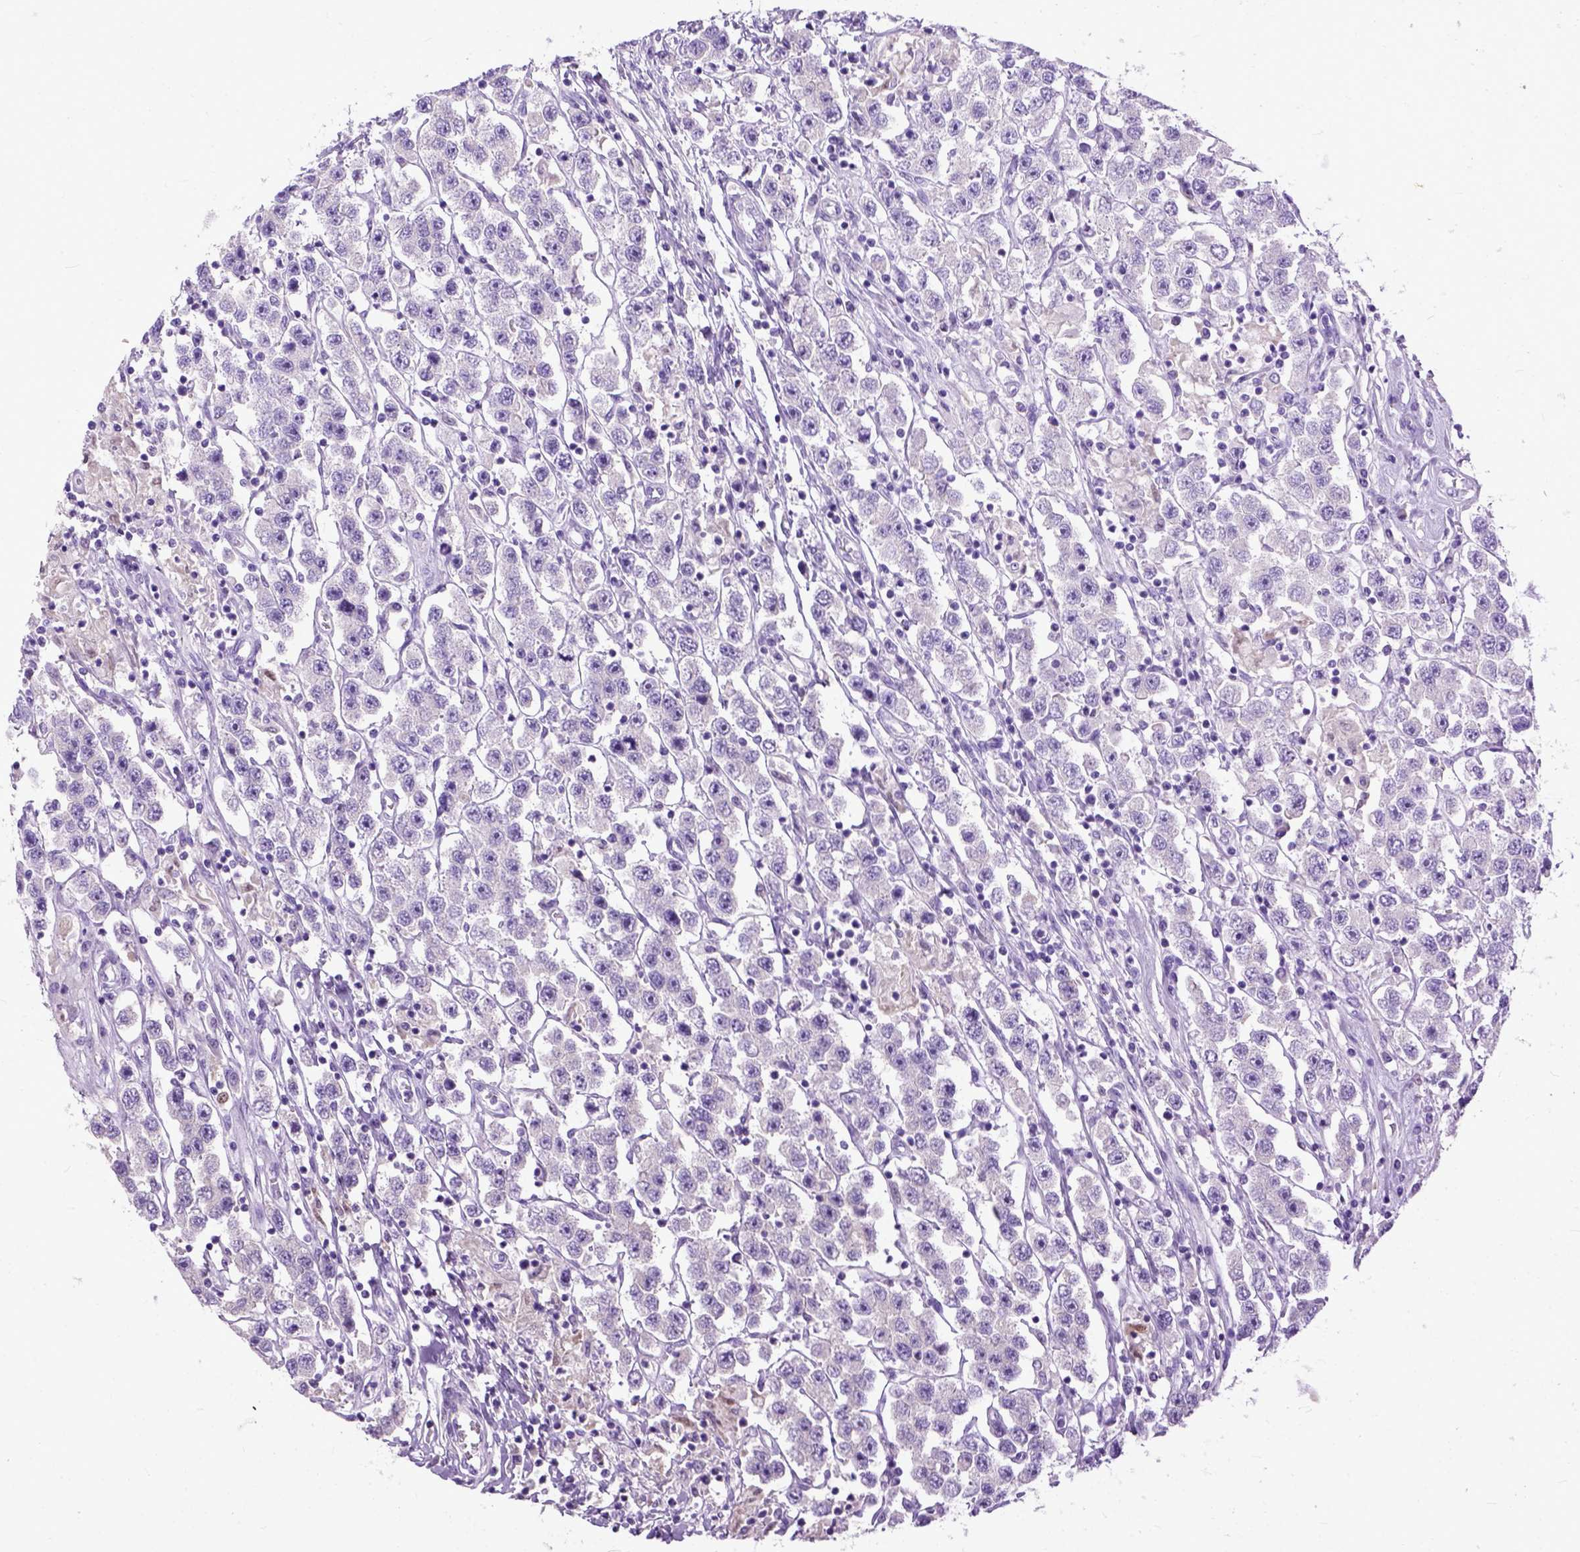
{"staining": {"intensity": "negative", "quantity": "none", "location": "none"}, "tissue": "testis cancer", "cell_type": "Tumor cells", "image_type": "cancer", "snomed": [{"axis": "morphology", "description": "Seminoma, NOS"}, {"axis": "topography", "description": "Testis"}], "caption": "Tumor cells show no significant protein positivity in seminoma (testis).", "gene": "CRB1", "patient": {"sex": "male", "age": 45}}